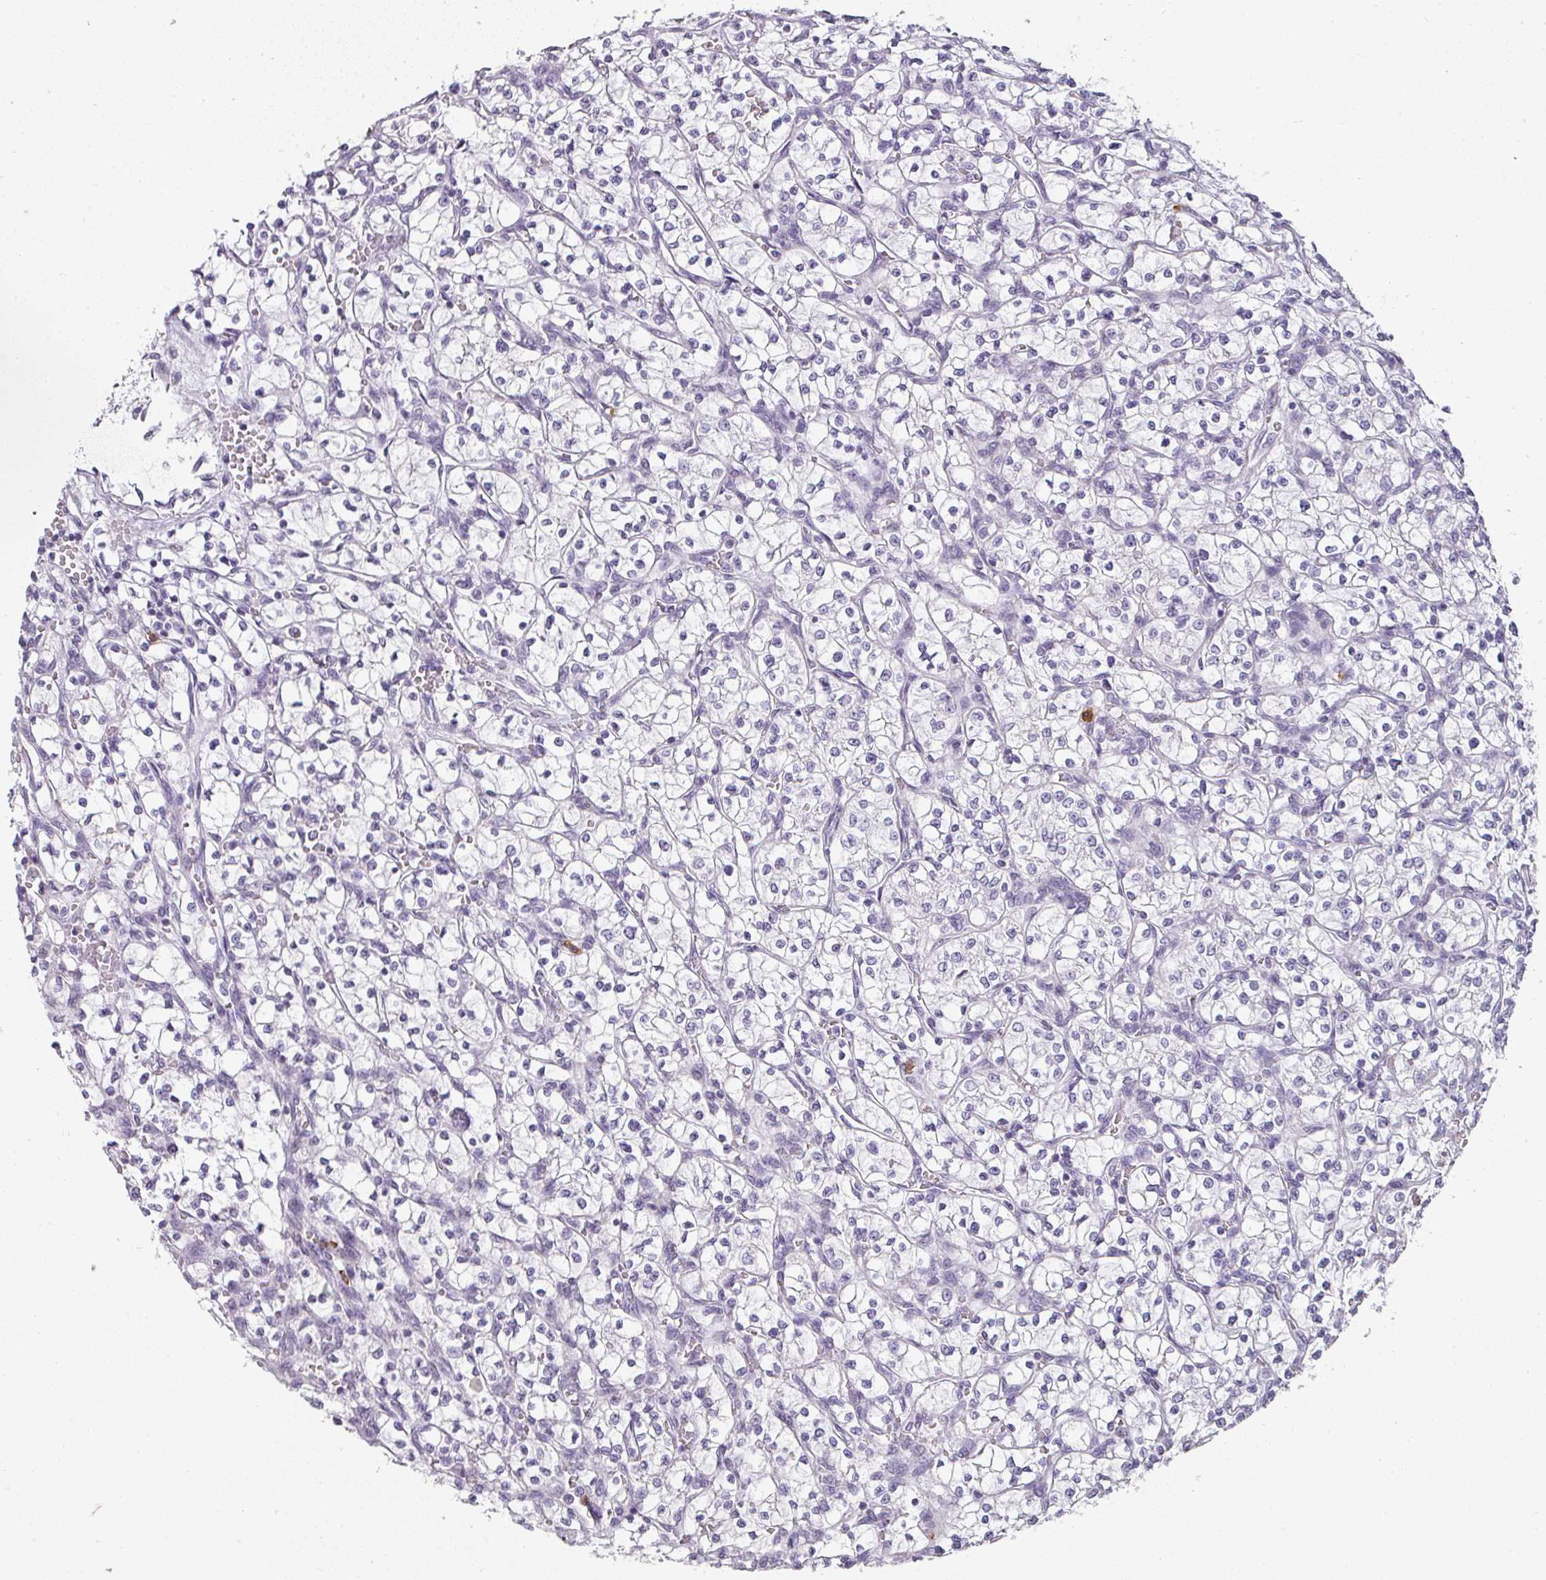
{"staining": {"intensity": "negative", "quantity": "none", "location": "none"}, "tissue": "renal cancer", "cell_type": "Tumor cells", "image_type": "cancer", "snomed": [{"axis": "morphology", "description": "Adenocarcinoma, NOS"}, {"axis": "topography", "description": "Kidney"}], "caption": "IHC image of neoplastic tissue: adenocarcinoma (renal) stained with DAB displays no significant protein positivity in tumor cells.", "gene": "CAMP", "patient": {"sex": "female", "age": 64}}